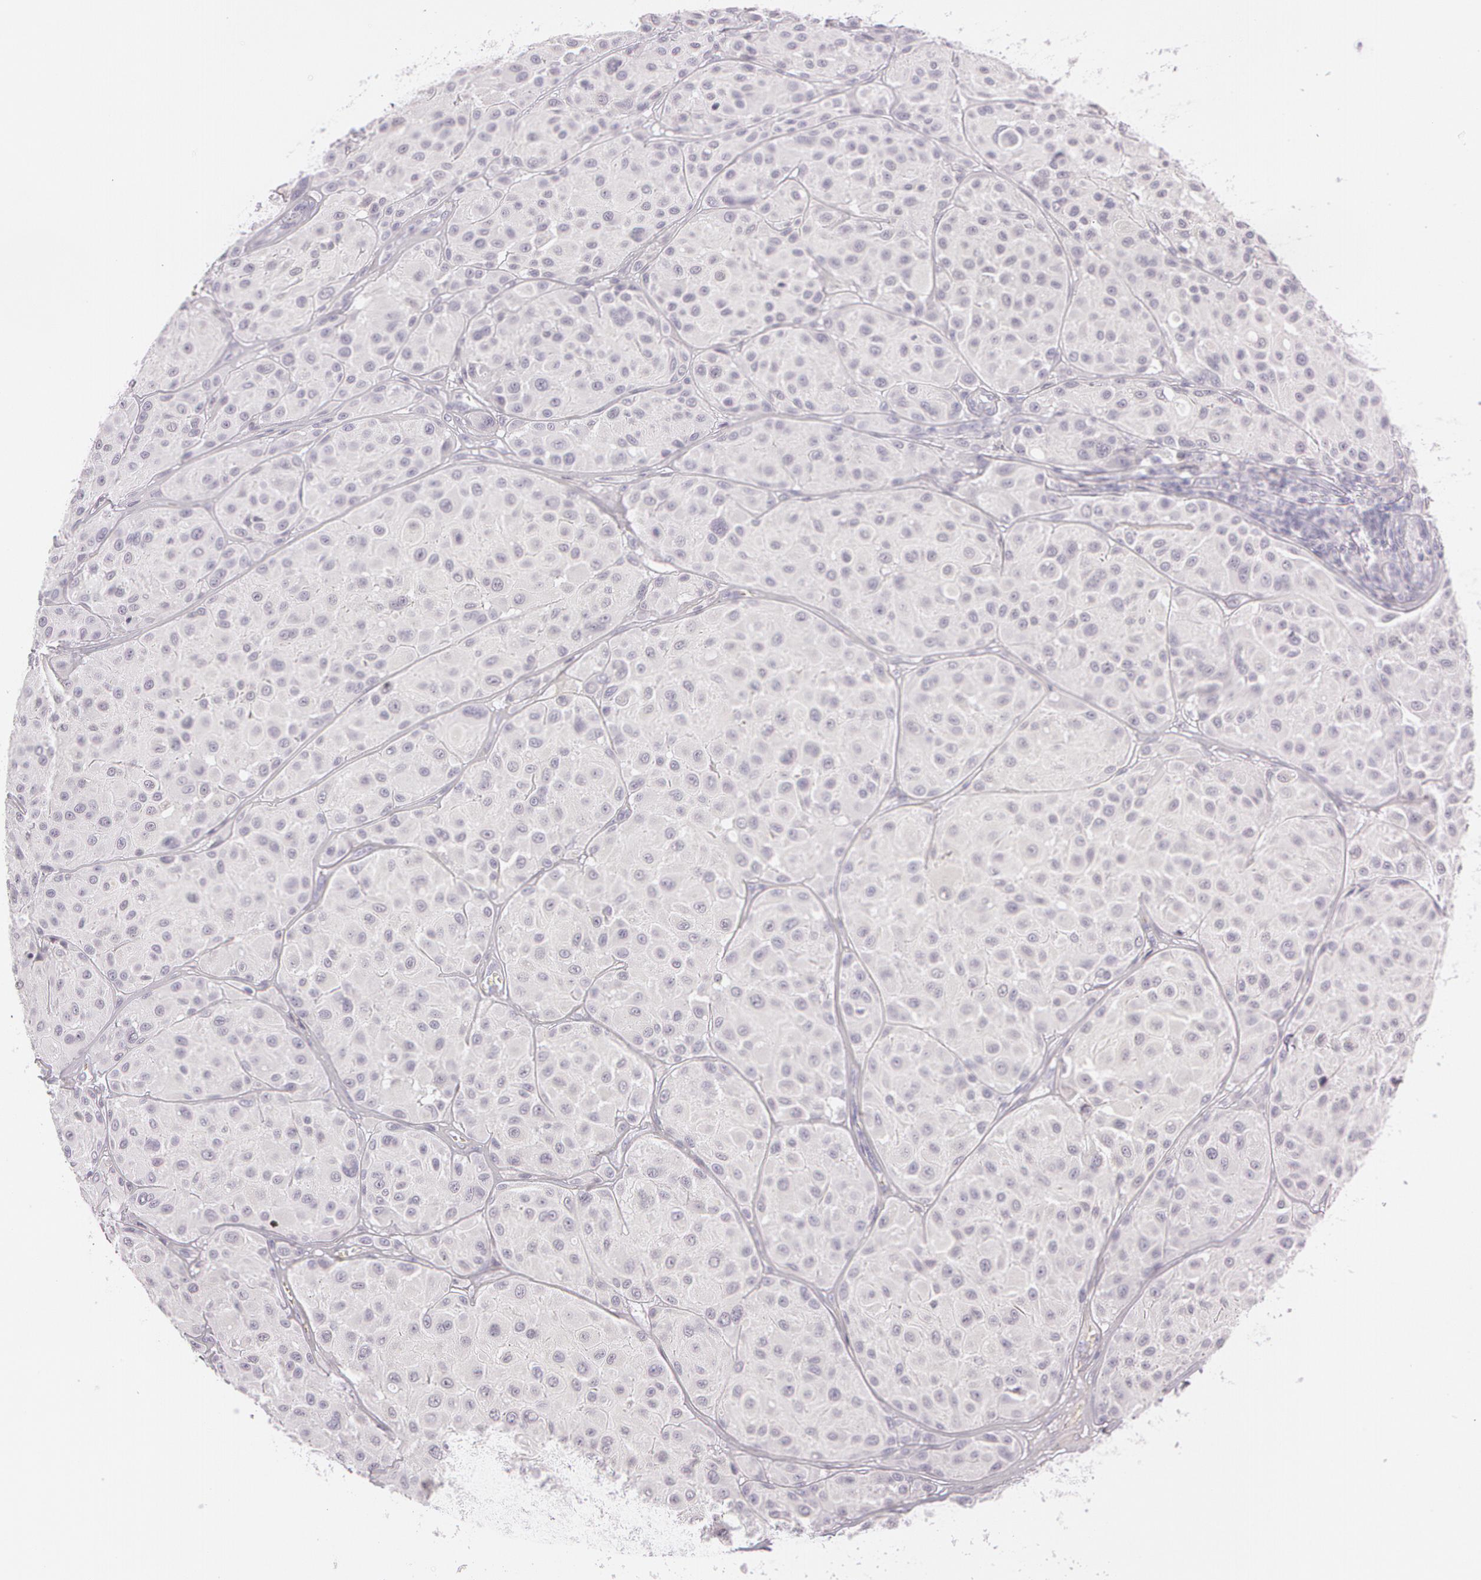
{"staining": {"intensity": "negative", "quantity": "none", "location": "none"}, "tissue": "melanoma", "cell_type": "Tumor cells", "image_type": "cancer", "snomed": [{"axis": "morphology", "description": "Malignant melanoma, NOS"}, {"axis": "topography", "description": "Skin"}], "caption": "Immunohistochemical staining of melanoma reveals no significant positivity in tumor cells.", "gene": "OTC", "patient": {"sex": "male", "age": 36}}